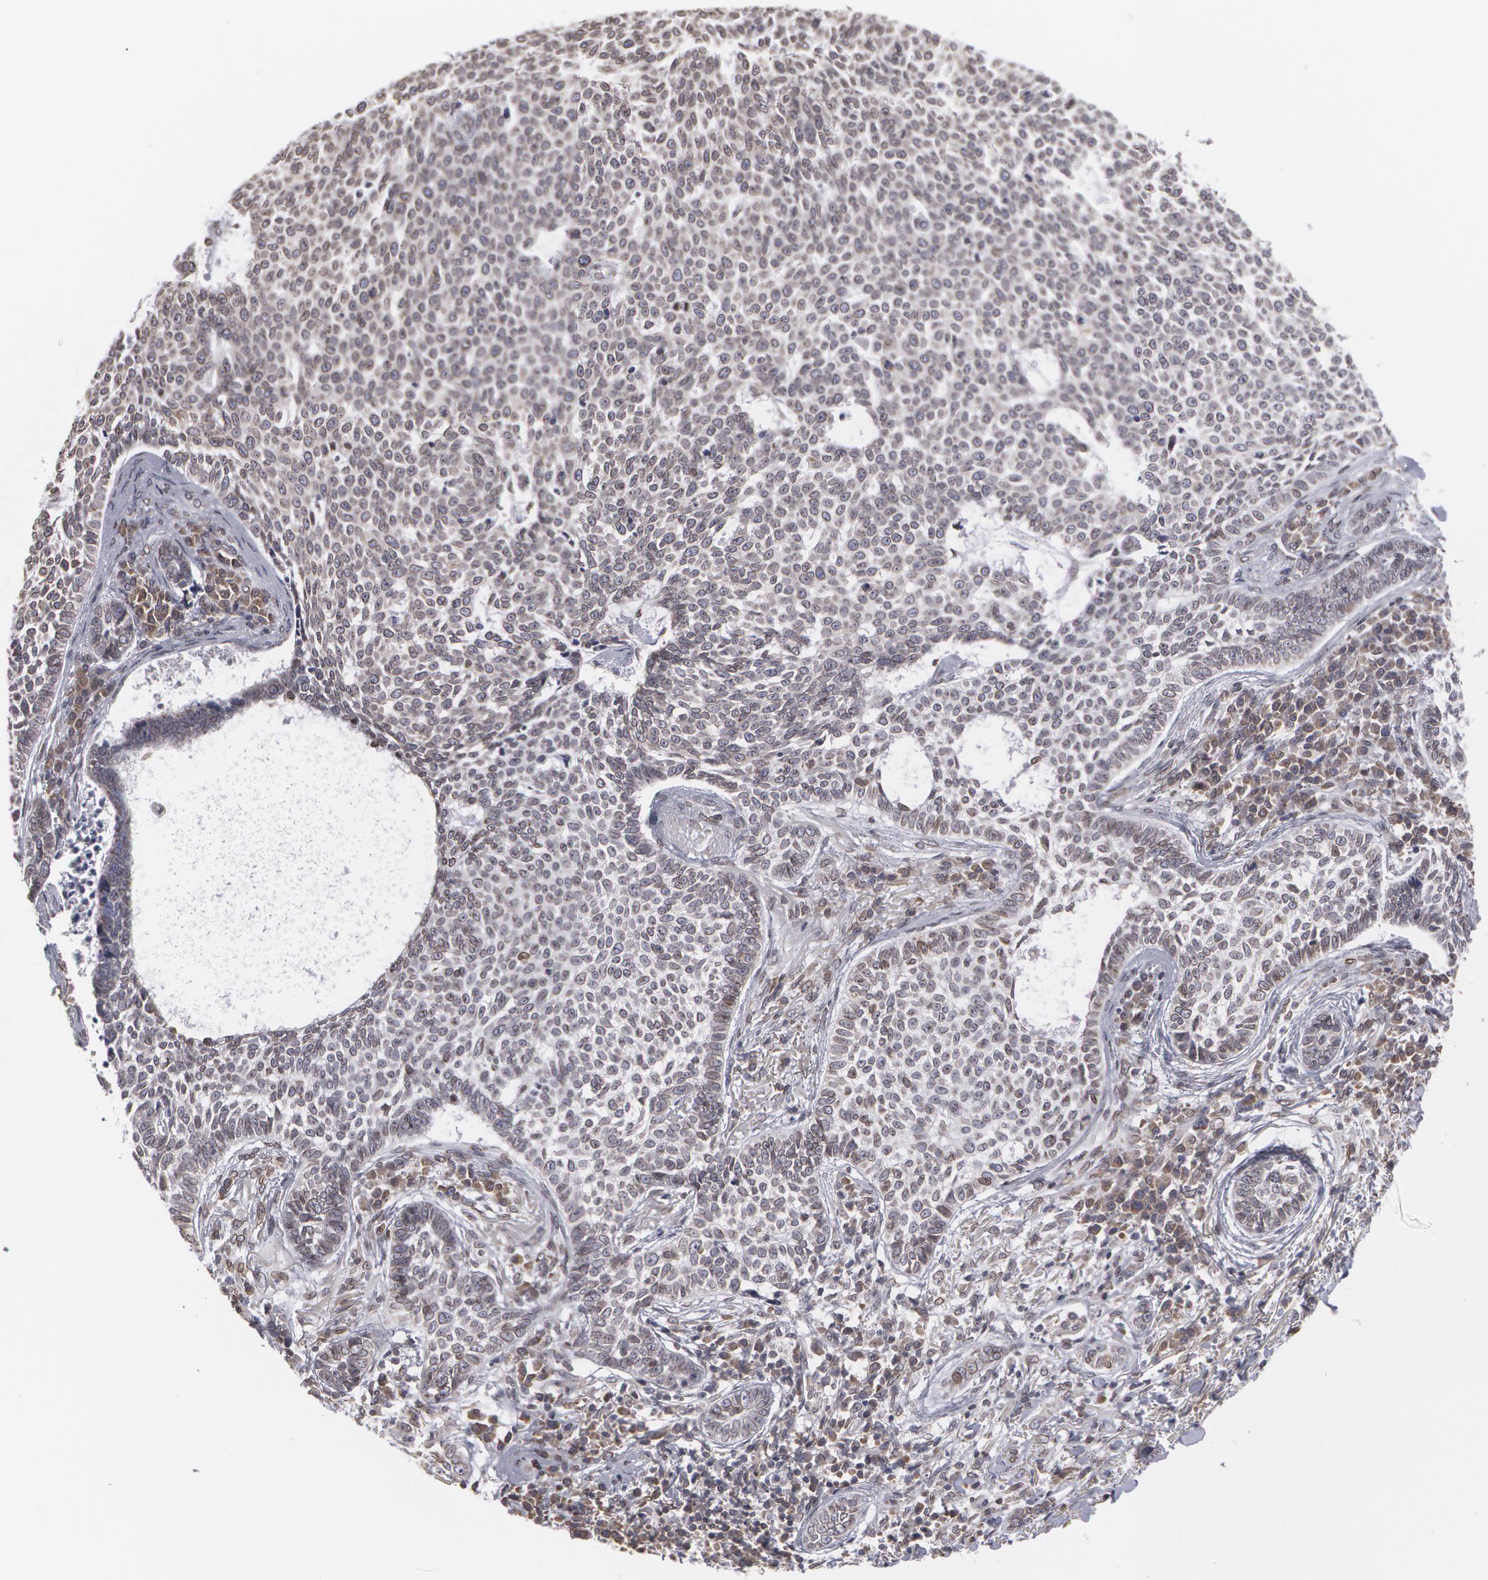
{"staining": {"intensity": "weak", "quantity": "<25%", "location": "nuclear"}, "tissue": "skin cancer", "cell_type": "Tumor cells", "image_type": "cancer", "snomed": [{"axis": "morphology", "description": "Basal cell carcinoma"}, {"axis": "topography", "description": "Skin"}], "caption": "DAB immunohistochemical staining of human skin basal cell carcinoma reveals no significant staining in tumor cells.", "gene": "EMD", "patient": {"sex": "female", "age": 89}}